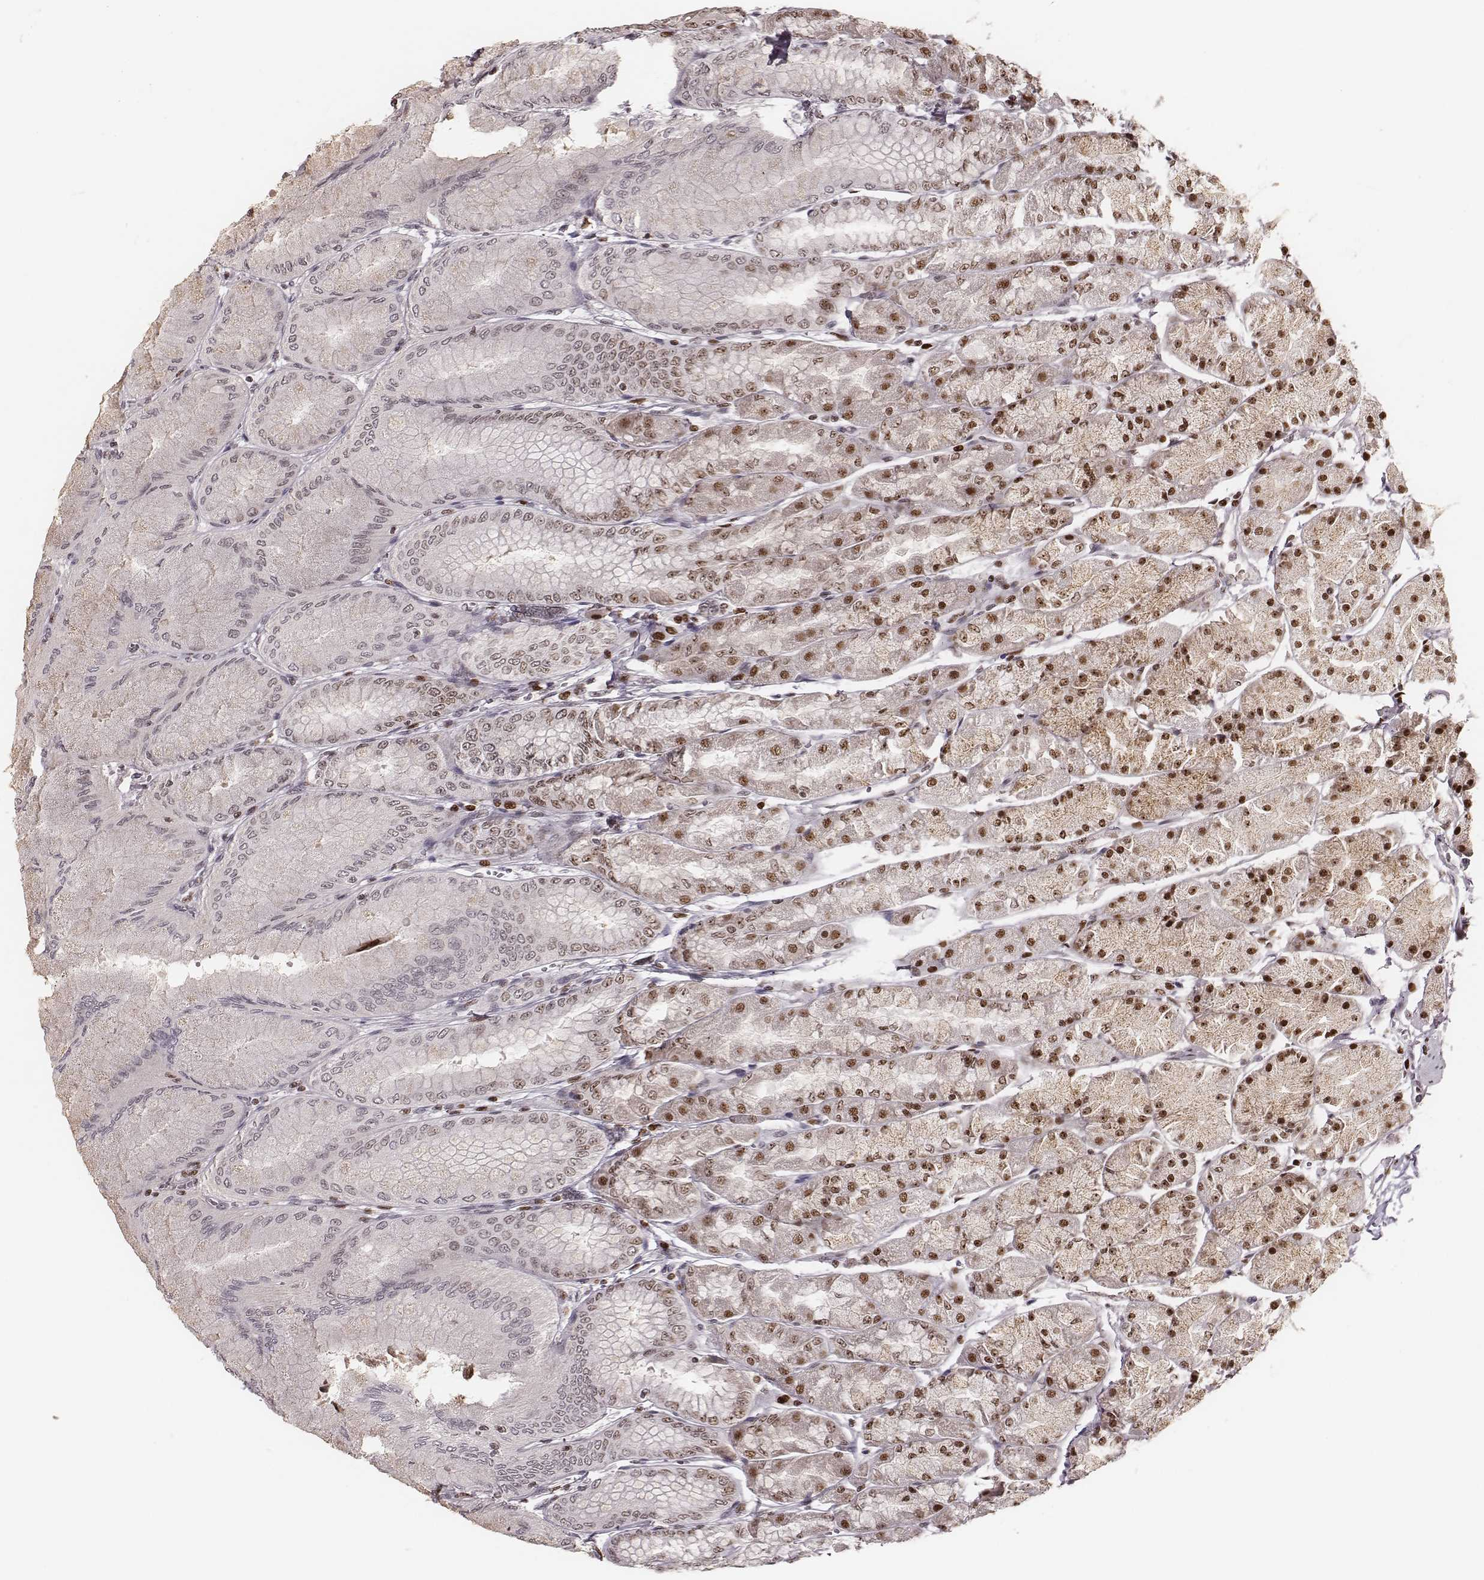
{"staining": {"intensity": "moderate", "quantity": ">75%", "location": "nuclear"}, "tissue": "stomach", "cell_type": "Glandular cells", "image_type": "normal", "snomed": [{"axis": "morphology", "description": "Normal tissue, NOS"}, {"axis": "topography", "description": "Stomach, upper"}], "caption": "Immunohistochemistry (IHC) image of normal stomach: human stomach stained using immunohistochemistry displays medium levels of moderate protein expression localized specifically in the nuclear of glandular cells, appearing as a nuclear brown color.", "gene": "PARP1", "patient": {"sex": "male", "age": 60}}